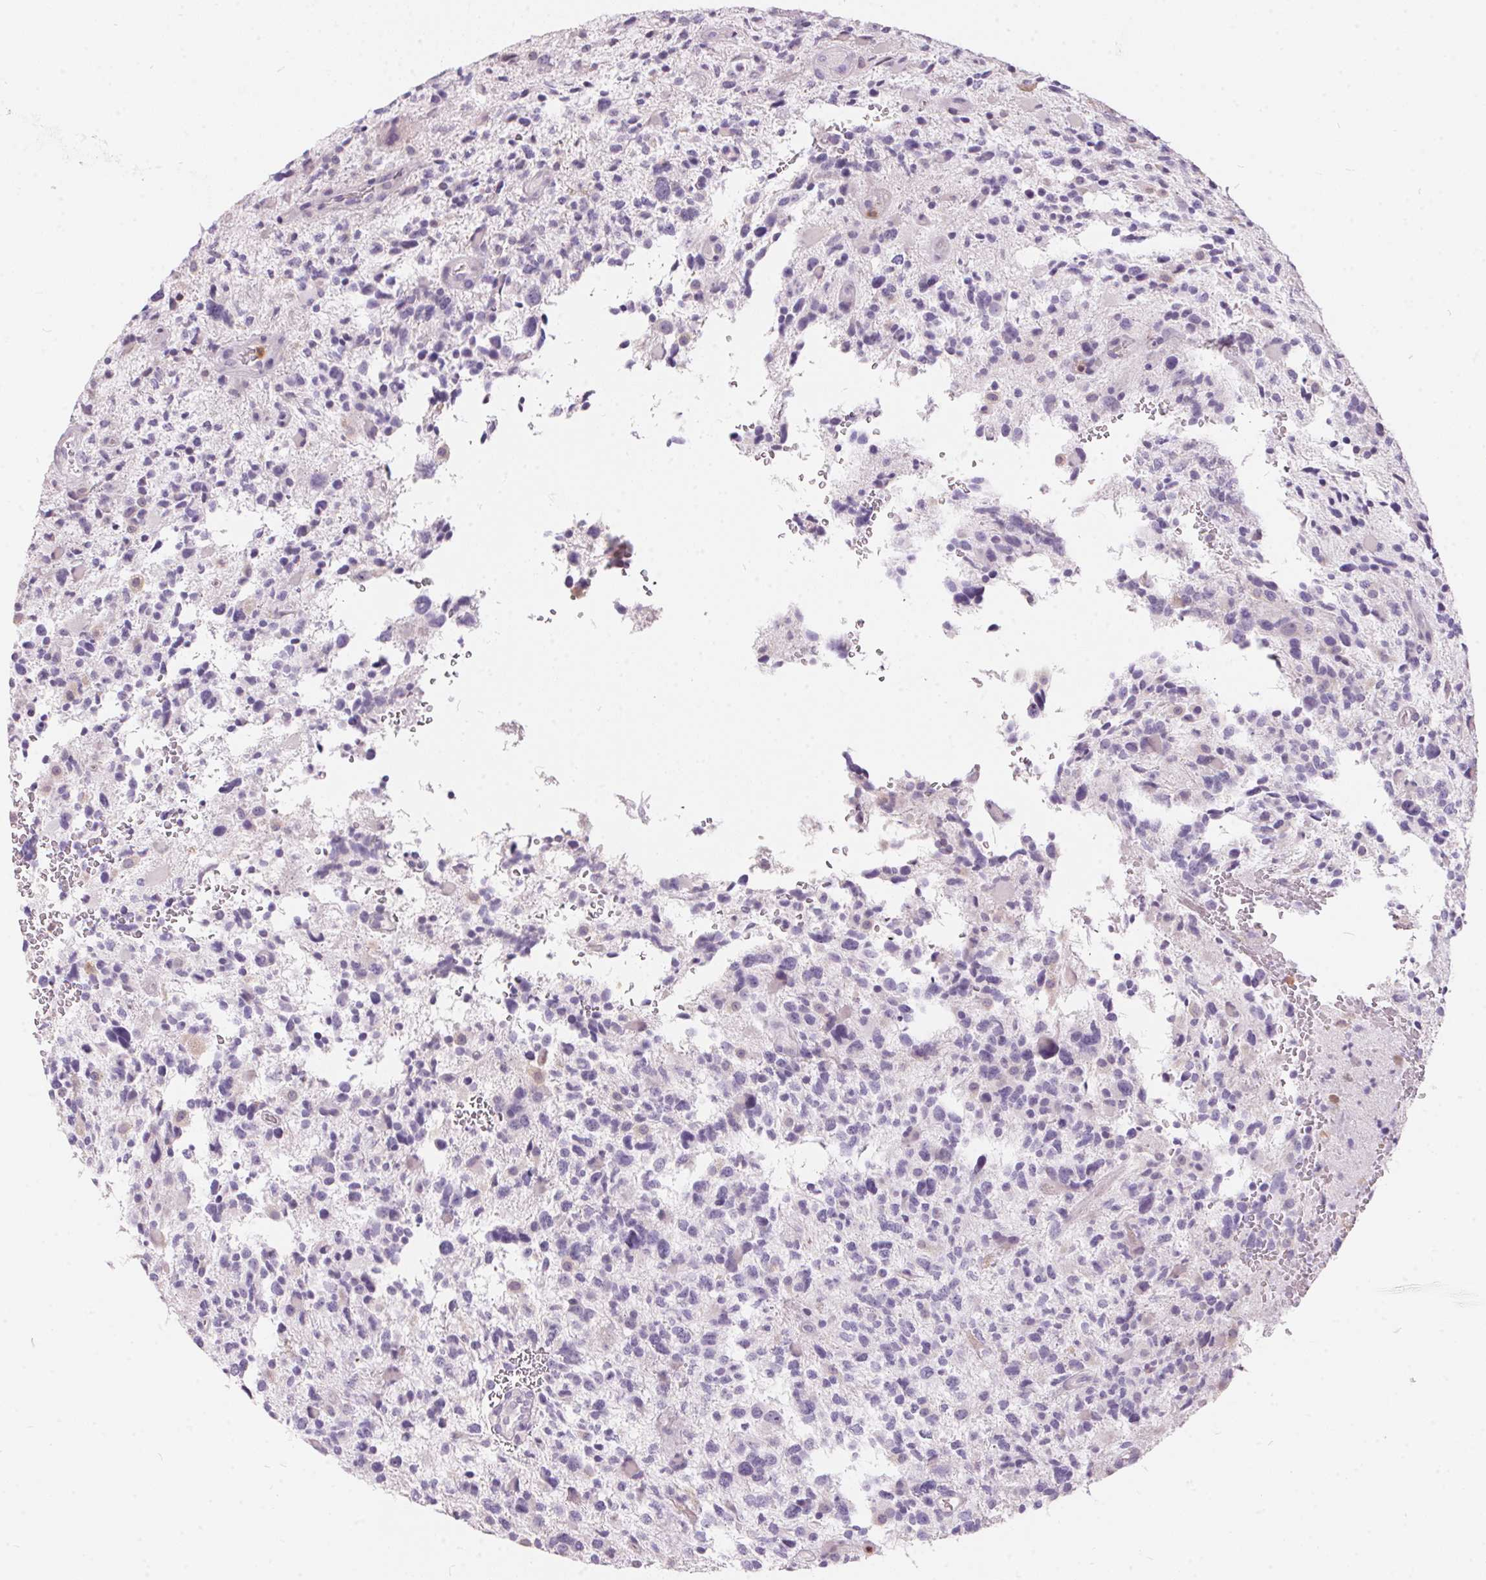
{"staining": {"intensity": "negative", "quantity": "none", "location": "none"}, "tissue": "glioma", "cell_type": "Tumor cells", "image_type": "cancer", "snomed": [{"axis": "morphology", "description": "Glioma, malignant, High grade"}, {"axis": "topography", "description": "Brain"}], "caption": "High magnification brightfield microscopy of malignant glioma (high-grade) stained with DAB (brown) and counterstained with hematoxylin (blue): tumor cells show no significant positivity. (DAB (3,3'-diaminobenzidine) immunohistochemistry (IHC), high magnification).", "gene": "SERPINB1", "patient": {"sex": "female", "age": 71}}